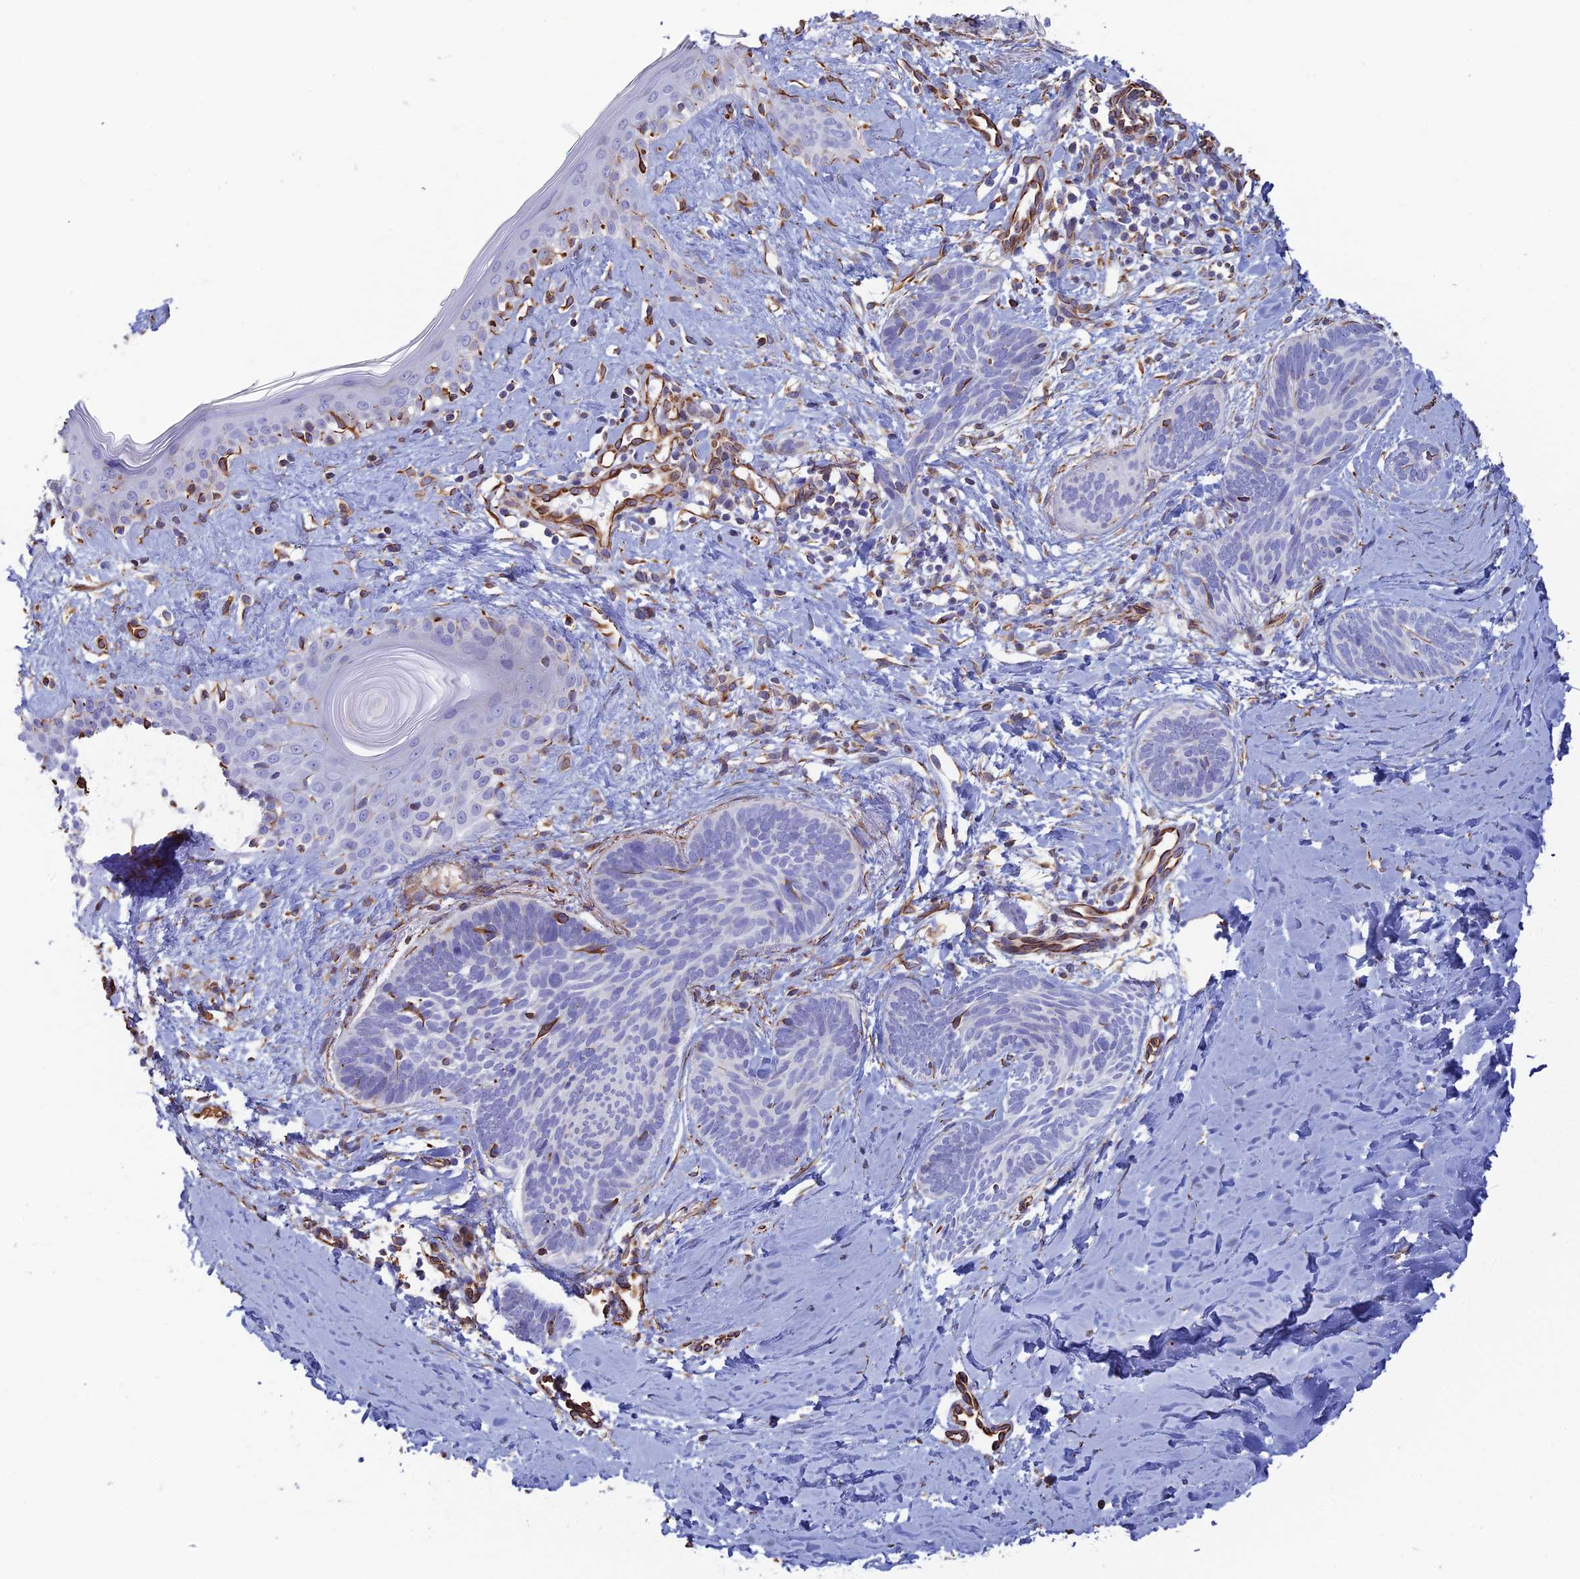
{"staining": {"intensity": "negative", "quantity": "none", "location": "none"}, "tissue": "skin cancer", "cell_type": "Tumor cells", "image_type": "cancer", "snomed": [{"axis": "morphology", "description": "Basal cell carcinoma"}, {"axis": "topography", "description": "Skin"}], "caption": "Tumor cells show no significant positivity in skin cancer. (DAB immunohistochemistry (IHC) with hematoxylin counter stain).", "gene": "CLVS2", "patient": {"sex": "female", "age": 81}}